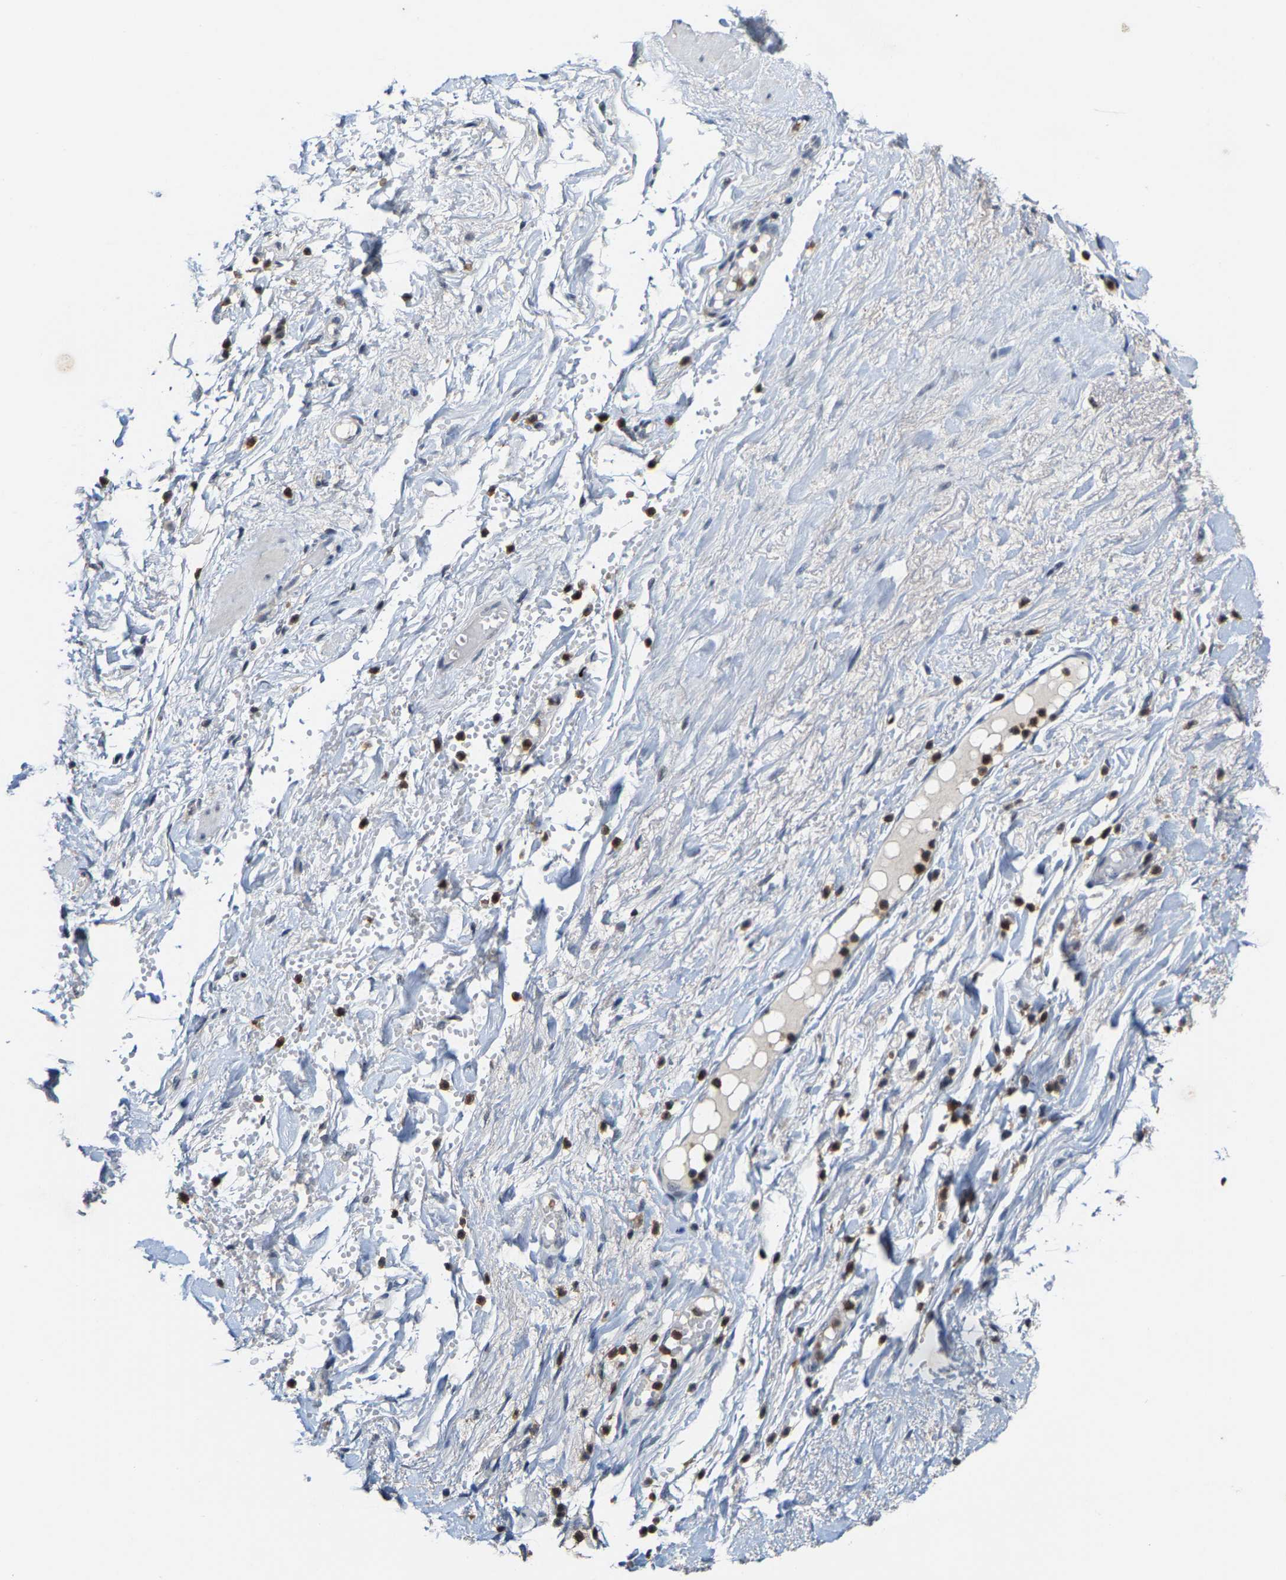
{"staining": {"intensity": "negative", "quantity": "none", "location": "none"}, "tissue": "adipose tissue", "cell_type": "Adipocytes", "image_type": "normal", "snomed": [{"axis": "morphology", "description": "Normal tissue, NOS"}, {"axis": "topography", "description": "Soft tissue"}], "caption": "The IHC photomicrograph has no significant staining in adipocytes of adipose tissue. Brightfield microscopy of immunohistochemistry (IHC) stained with DAB (3,3'-diaminobenzidine) (brown) and hematoxylin (blue), captured at high magnification.", "gene": "FGD3", "patient": {"sex": "male", "age": 72}}